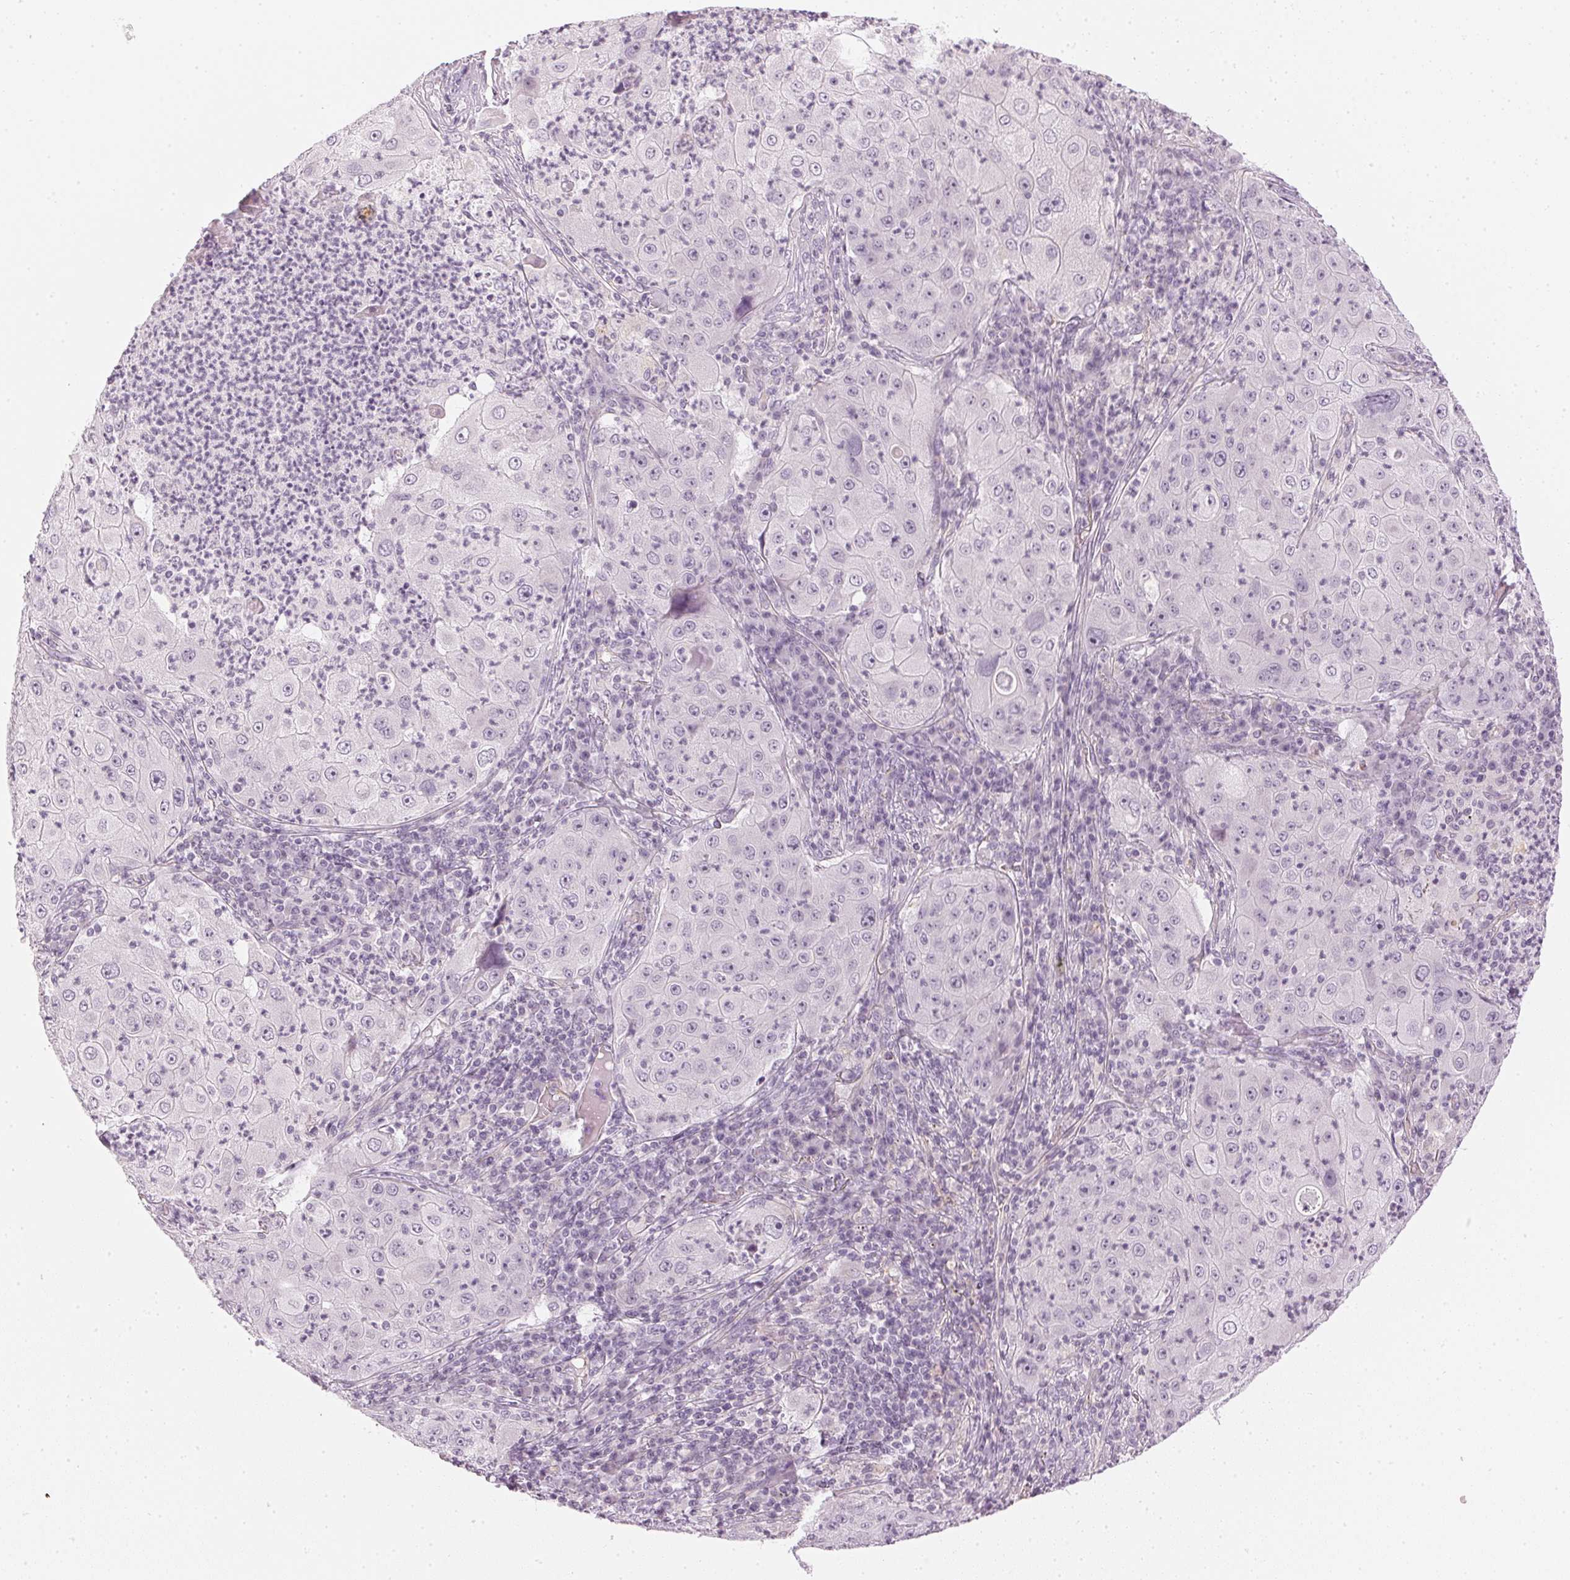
{"staining": {"intensity": "negative", "quantity": "none", "location": "none"}, "tissue": "lung cancer", "cell_type": "Tumor cells", "image_type": "cancer", "snomed": [{"axis": "morphology", "description": "Squamous cell carcinoma, NOS"}, {"axis": "topography", "description": "Lung"}], "caption": "Tumor cells show no significant protein expression in lung cancer.", "gene": "APLP1", "patient": {"sex": "female", "age": 59}}